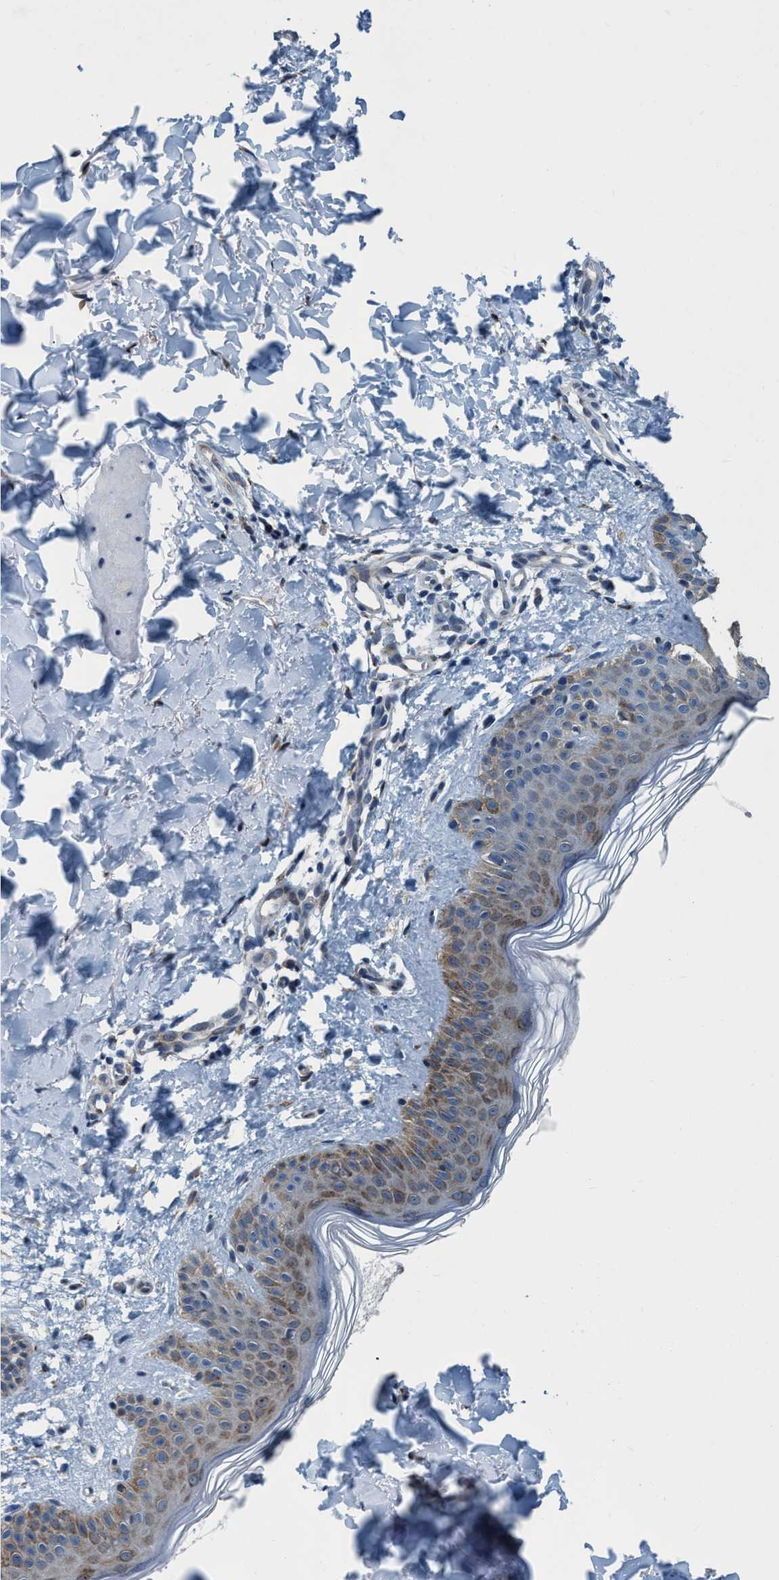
{"staining": {"intensity": "negative", "quantity": "none", "location": "none"}, "tissue": "skin", "cell_type": "Fibroblasts", "image_type": "normal", "snomed": [{"axis": "morphology", "description": "Normal tissue, NOS"}, {"axis": "topography", "description": "Skin"}], "caption": "Immunohistochemistry (IHC) photomicrograph of unremarkable skin stained for a protein (brown), which shows no staining in fibroblasts. (DAB immunohistochemistry (IHC) with hematoxylin counter stain).", "gene": "ARMC9", "patient": {"sex": "male", "age": 40}}